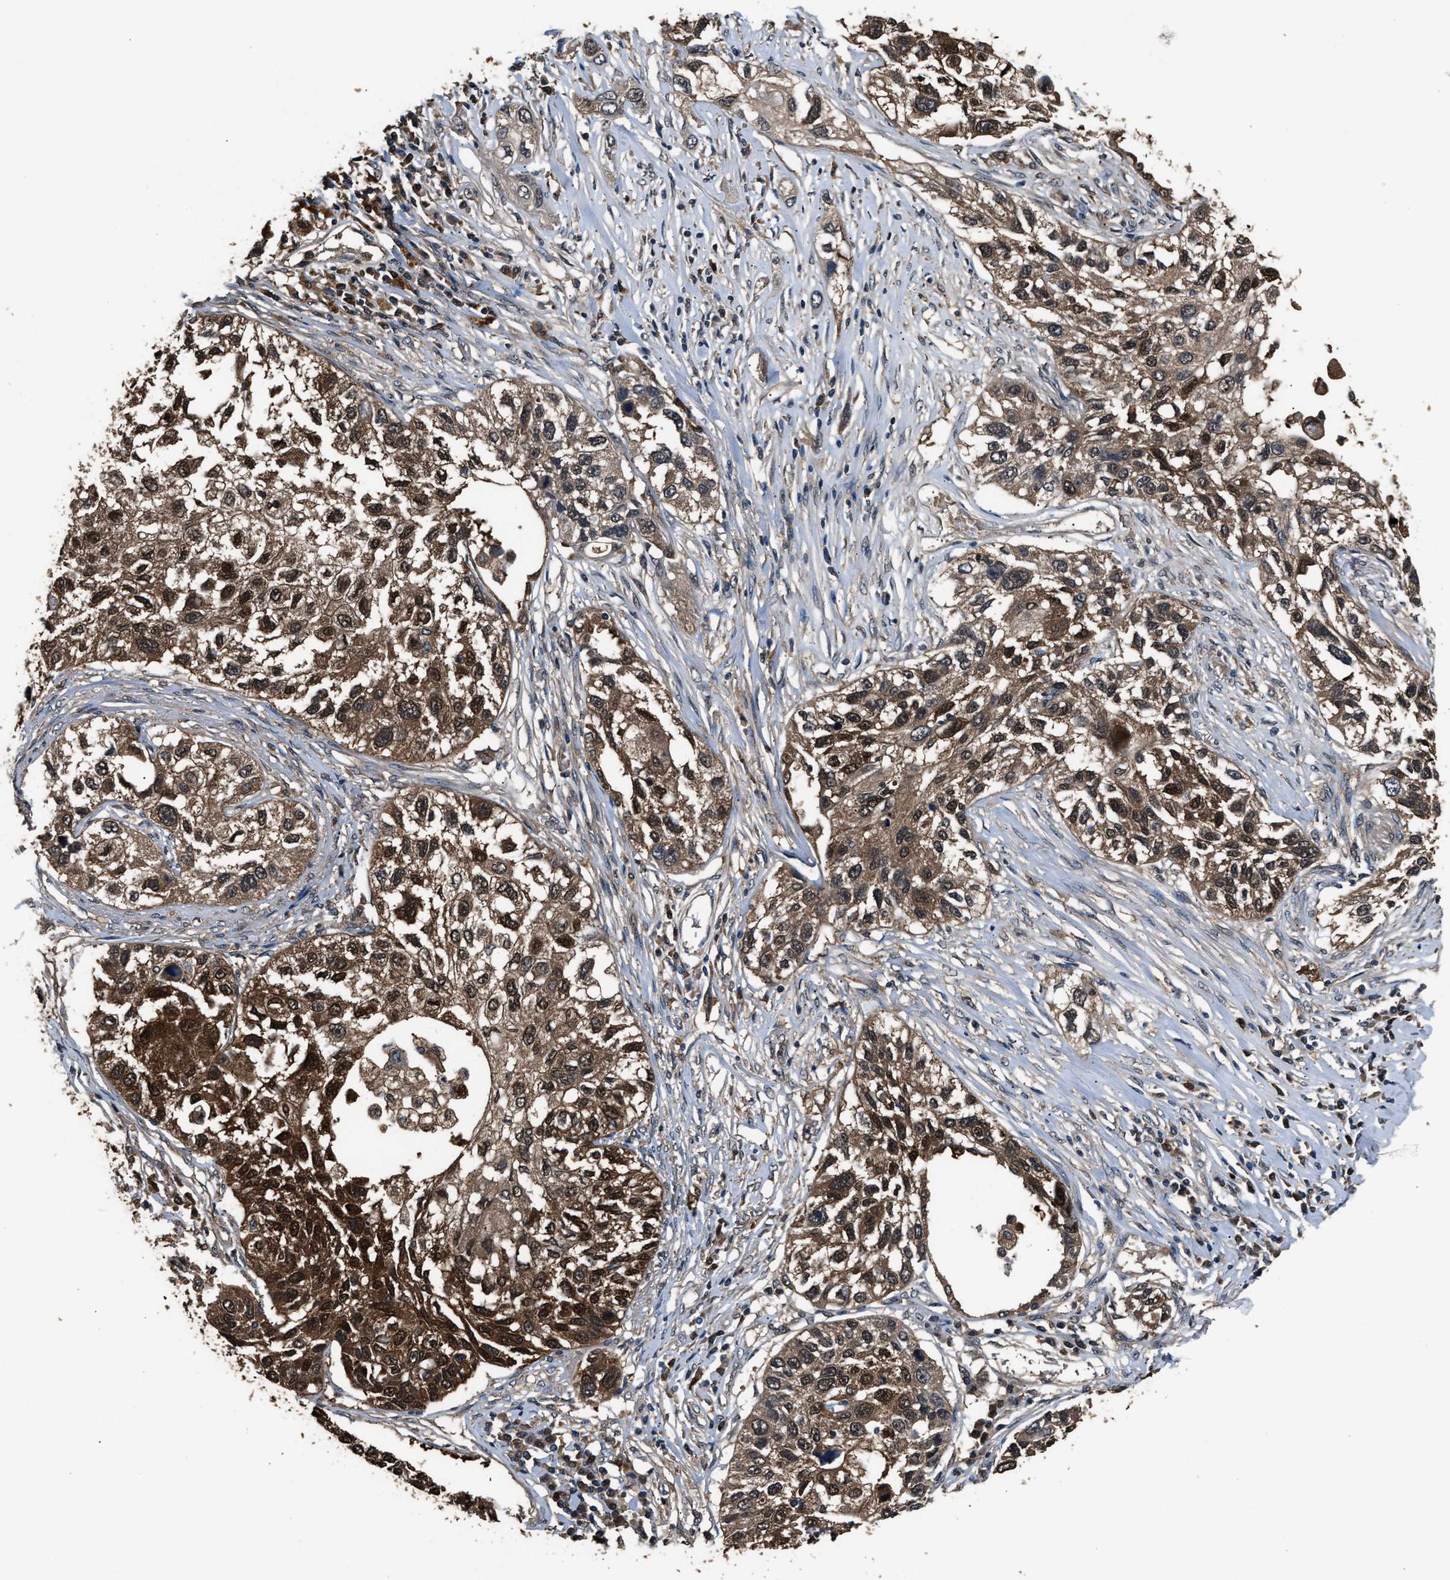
{"staining": {"intensity": "strong", "quantity": ">75%", "location": "cytoplasmic/membranous,nuclear"}, "tissue": "lung cancer", "cell_type": "Tumor cells", "image_type": "cancer", "snomed": [{"axis": "morphology", "description": "Squamous cell carcinoma, NOS"}, {"axis": "topography", "description": "Lung"}], "caption": "Immunohistochemistry (DAB) staining of human lung squamous cell carcinoma exhibits strong cytoplasmic/membranous and nuclear protein expression in approximately >75% of tumor cells.", "gene": "GSTP1", "patient": {"sex": "male", "age": 71}}